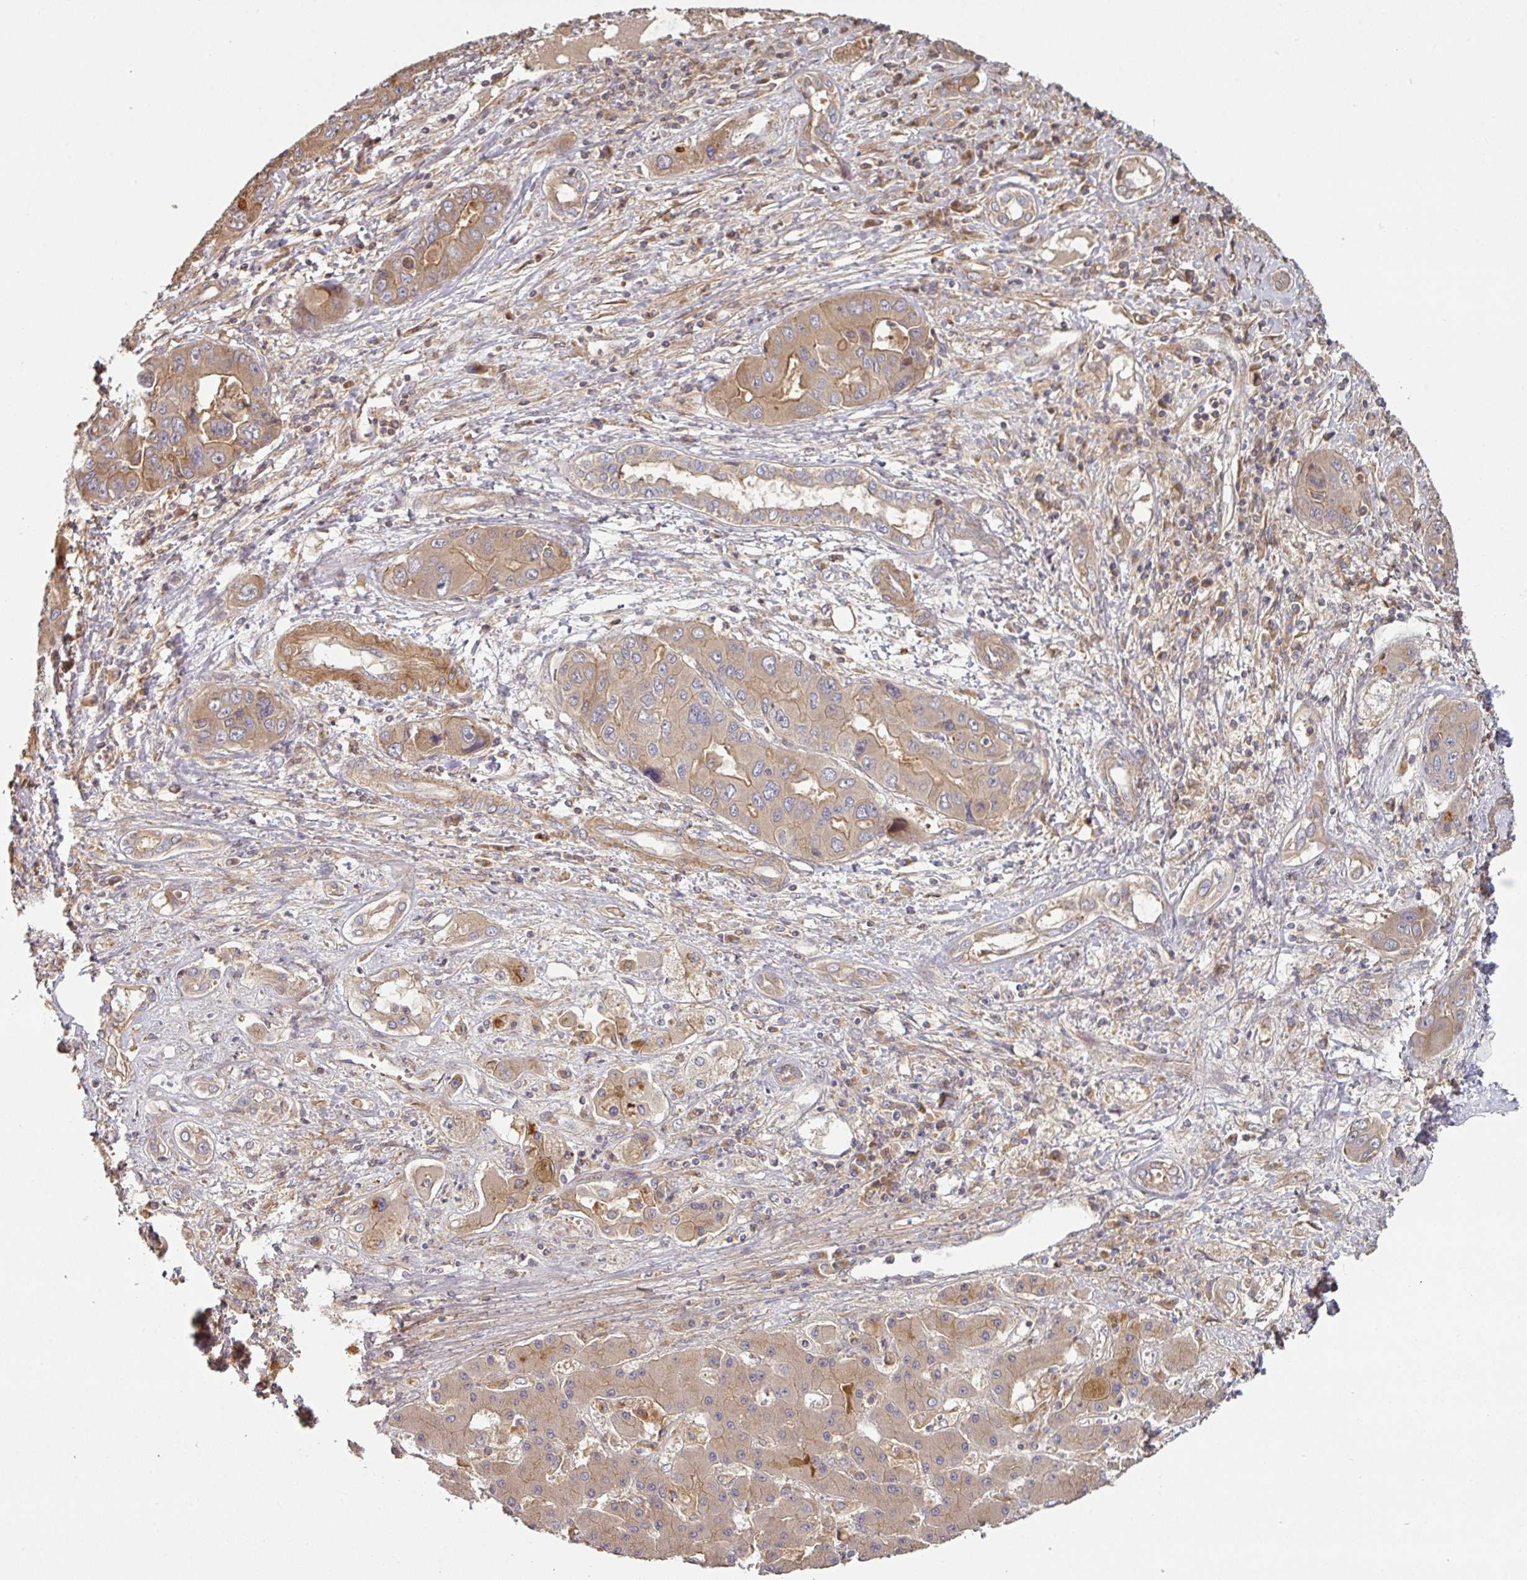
{"staining": {"intensity": "moderate", "quantity": ">75%", "location": "cytoplasmic/membranous"}, "tissue": "liver cancer", "cell_type": "Tumor cells", "image_type": "cancer", "snomed": [{"axis": "morphology", "description": "Cholangiocarcinoma"}, {"axis": "topography", "description": "Liver"}], "caption": "Immunohistochemistry (IHC) (DAB) staining of liver cholangiocarcinoma demonstrates moderate cytoplasmic/membranous protein staining in about >75% of tumor cells.", "gene": "SIK1", "patient": {"sex": "male", "age": 67}}